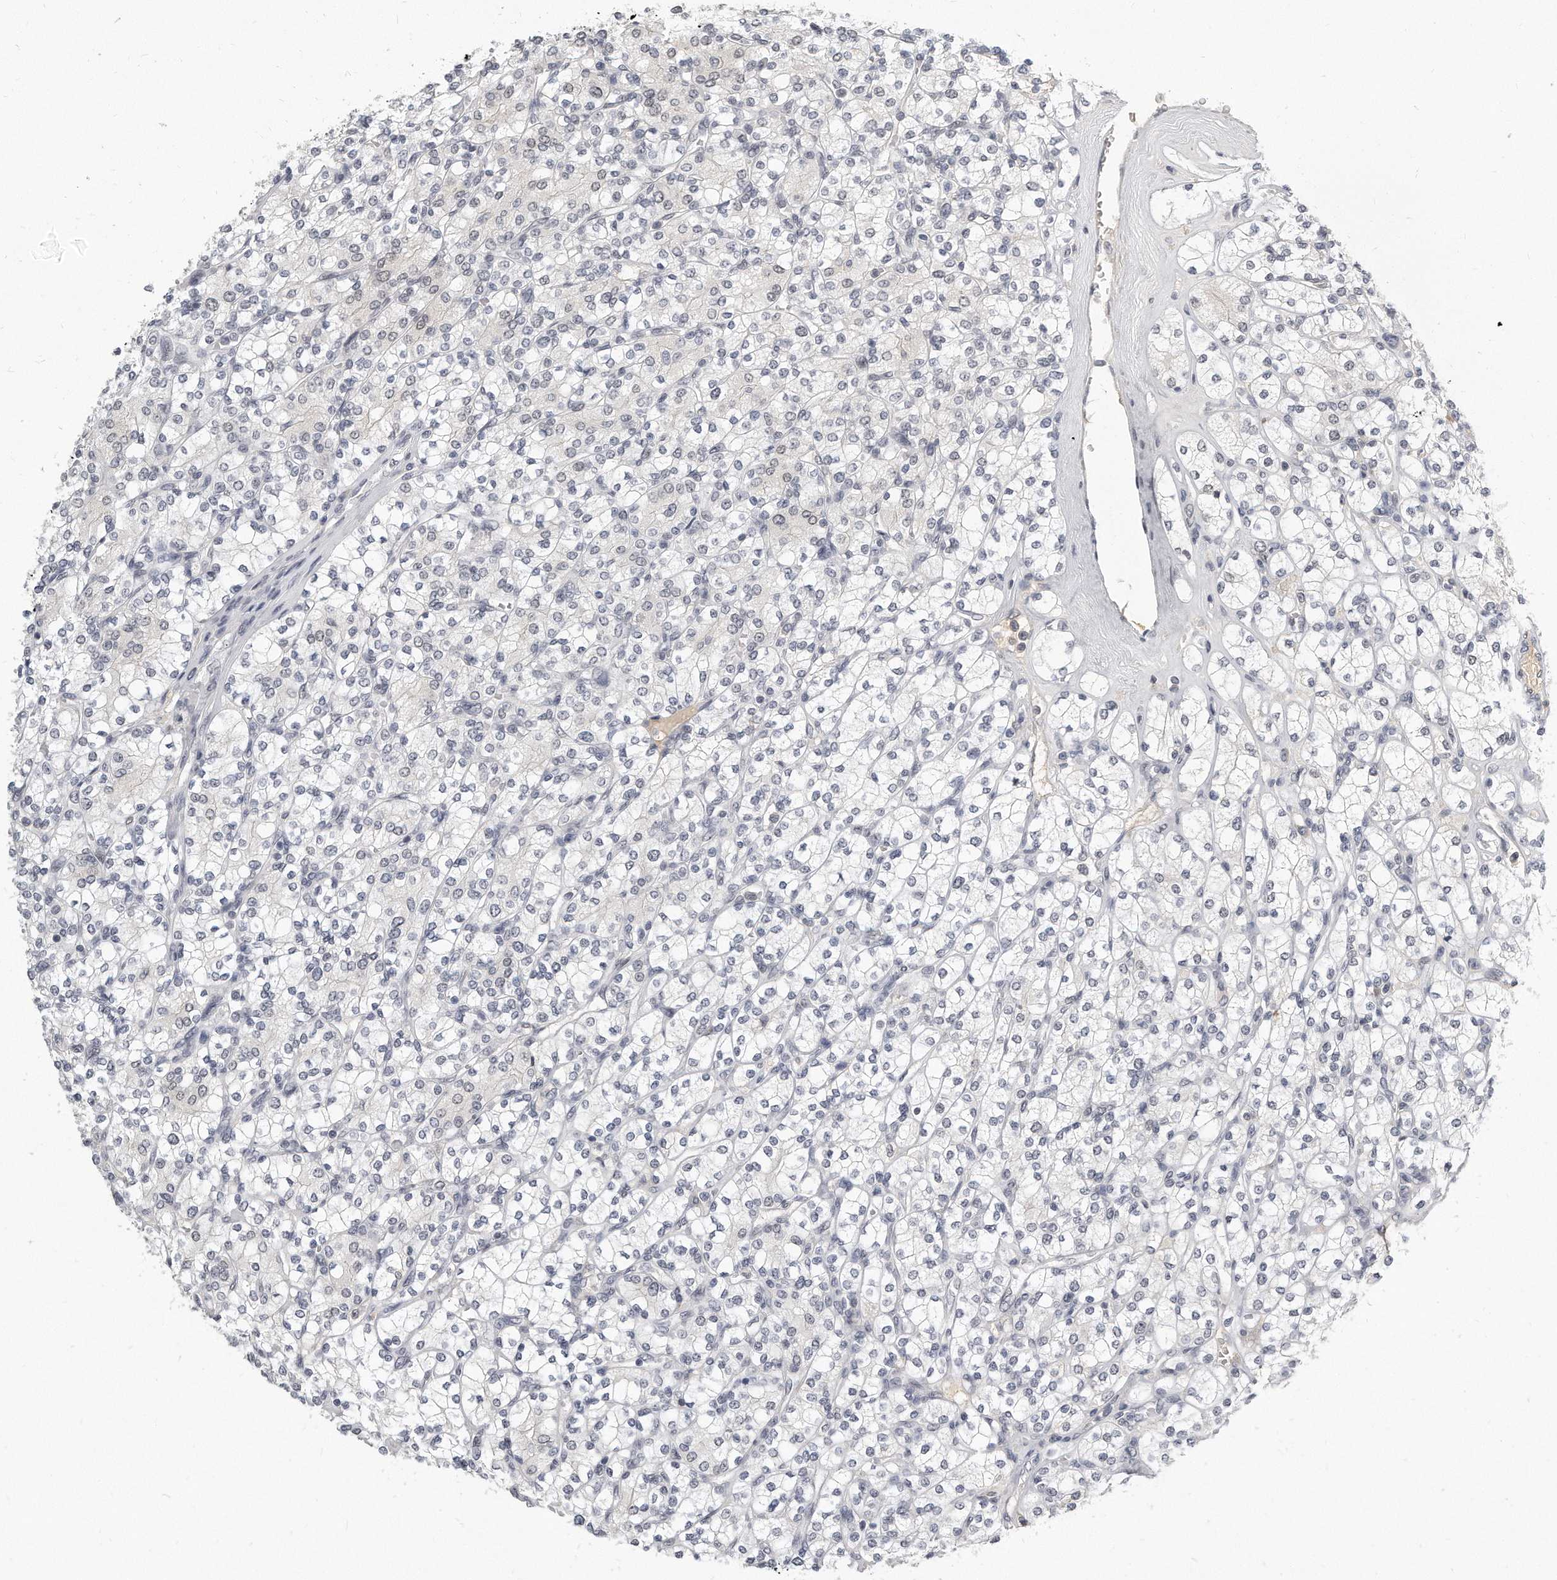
{"staining": {"intensity": "negative", "quantity": "none", "location": "none"}, "tissue": "renal cancer", "cell_type": "Tumor cells", "image_type": "cancer", "snomed": [{"axis": "morphology", "description": "Adenocarcinoma, NOS"}, {"axis": "topography", "description": "Kidney"}], "caption": "IHC of renal cancer (adenocarcinoma) displays no staining in tumor cells.", "gene": "CTBP2", "patient": {"sex": "male", "age": 77}}